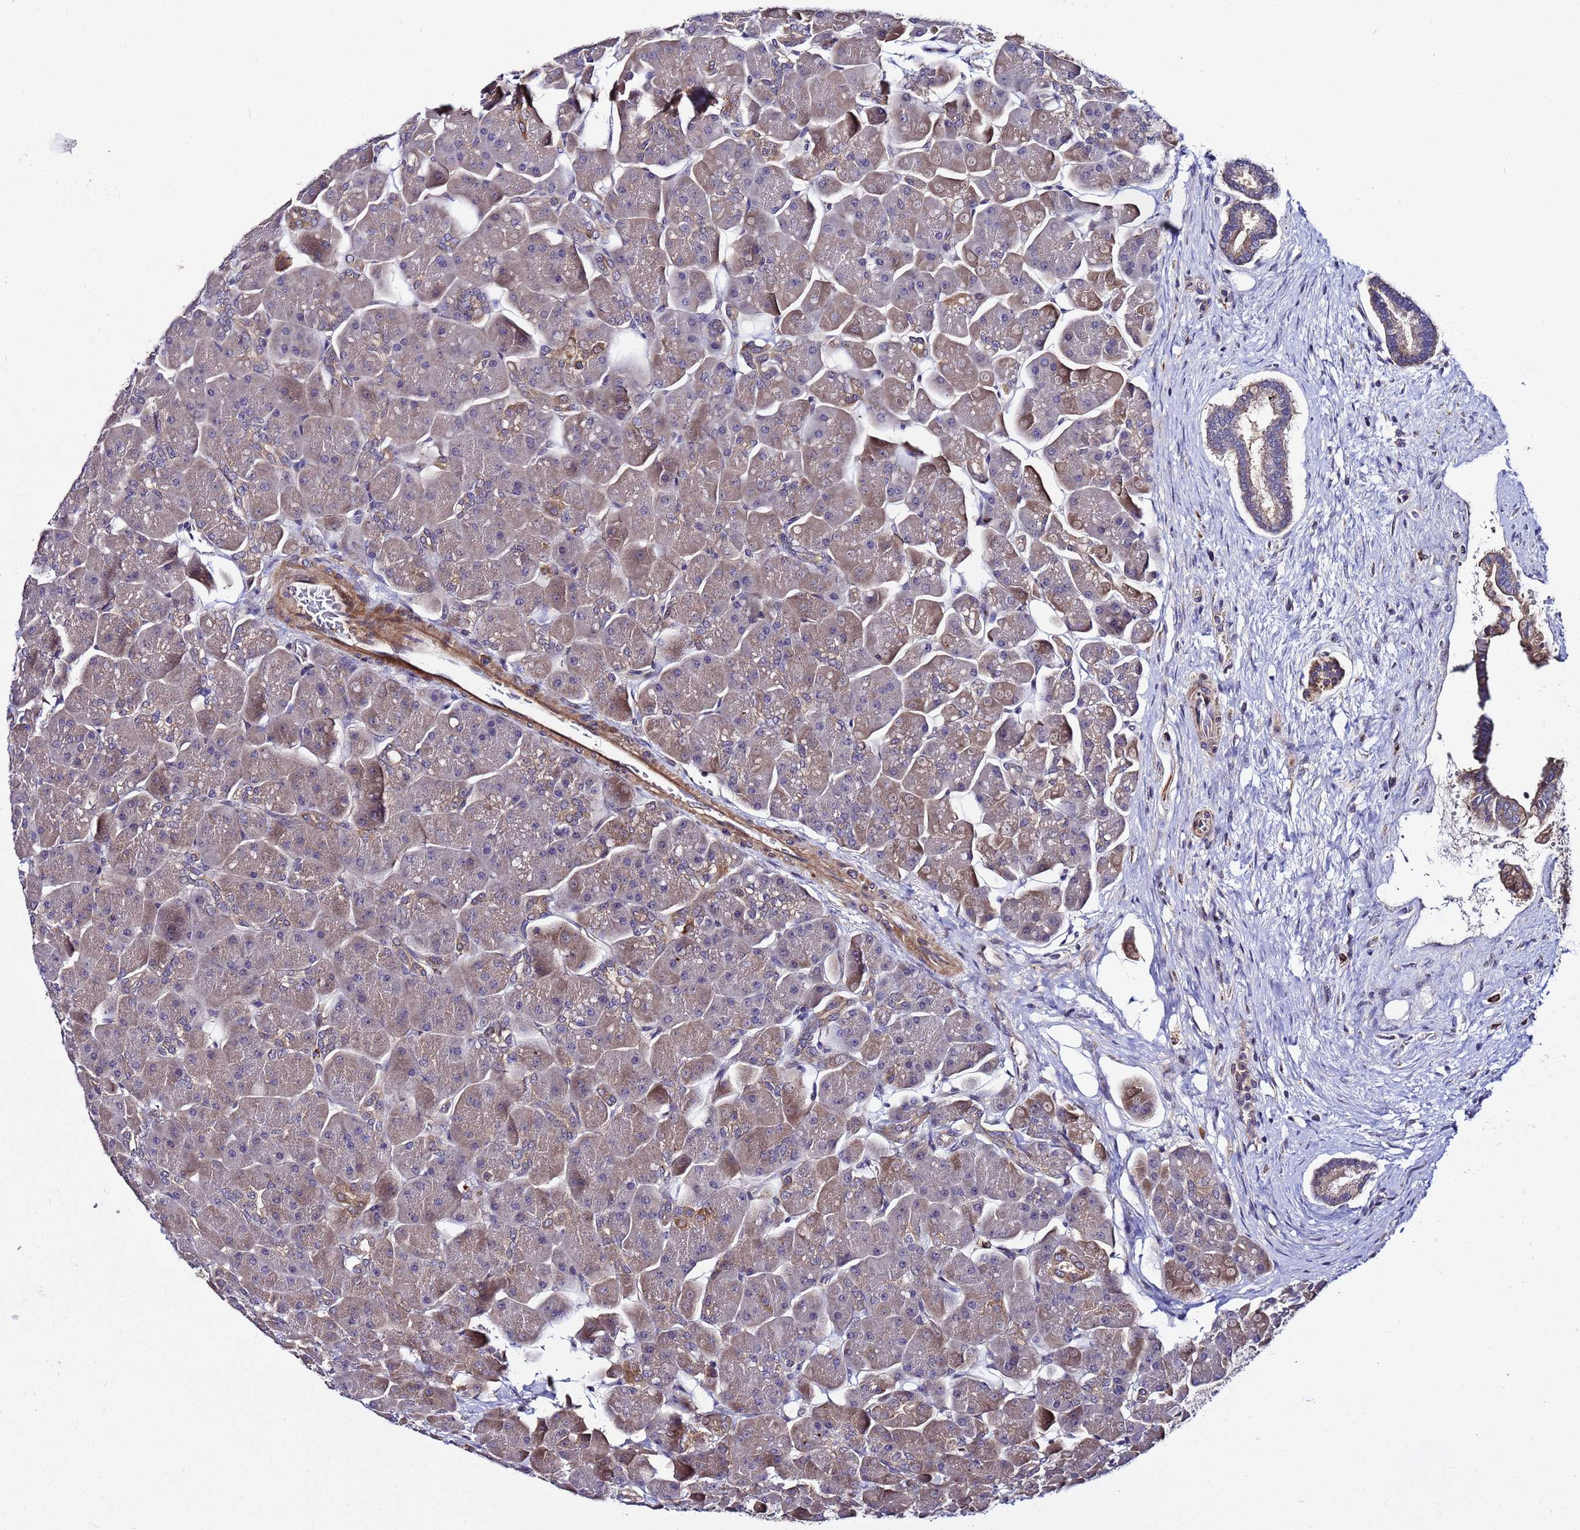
{"staining": {"intensity": "moderate", "quantity": "25%-75%", "location": "cytoplasmic/membranous"}, "tissue": "pancreas", "cell_type": "Exocrine glandular cells", "image_type": "normal", "snomed": [{"axis": "morphology", "description": "Normal tissue, NOS"}, {"axis": "topography", "description": "Pancreas"}], "caption": "Protein staining of unremarkable pancreas exhibits moderate cytoplasmic/membranous staining in approximately 25%-75% of exocrine glandular cells.", "gene": "PLXDC2", "patient": {"sex": "male", "age": 66}}